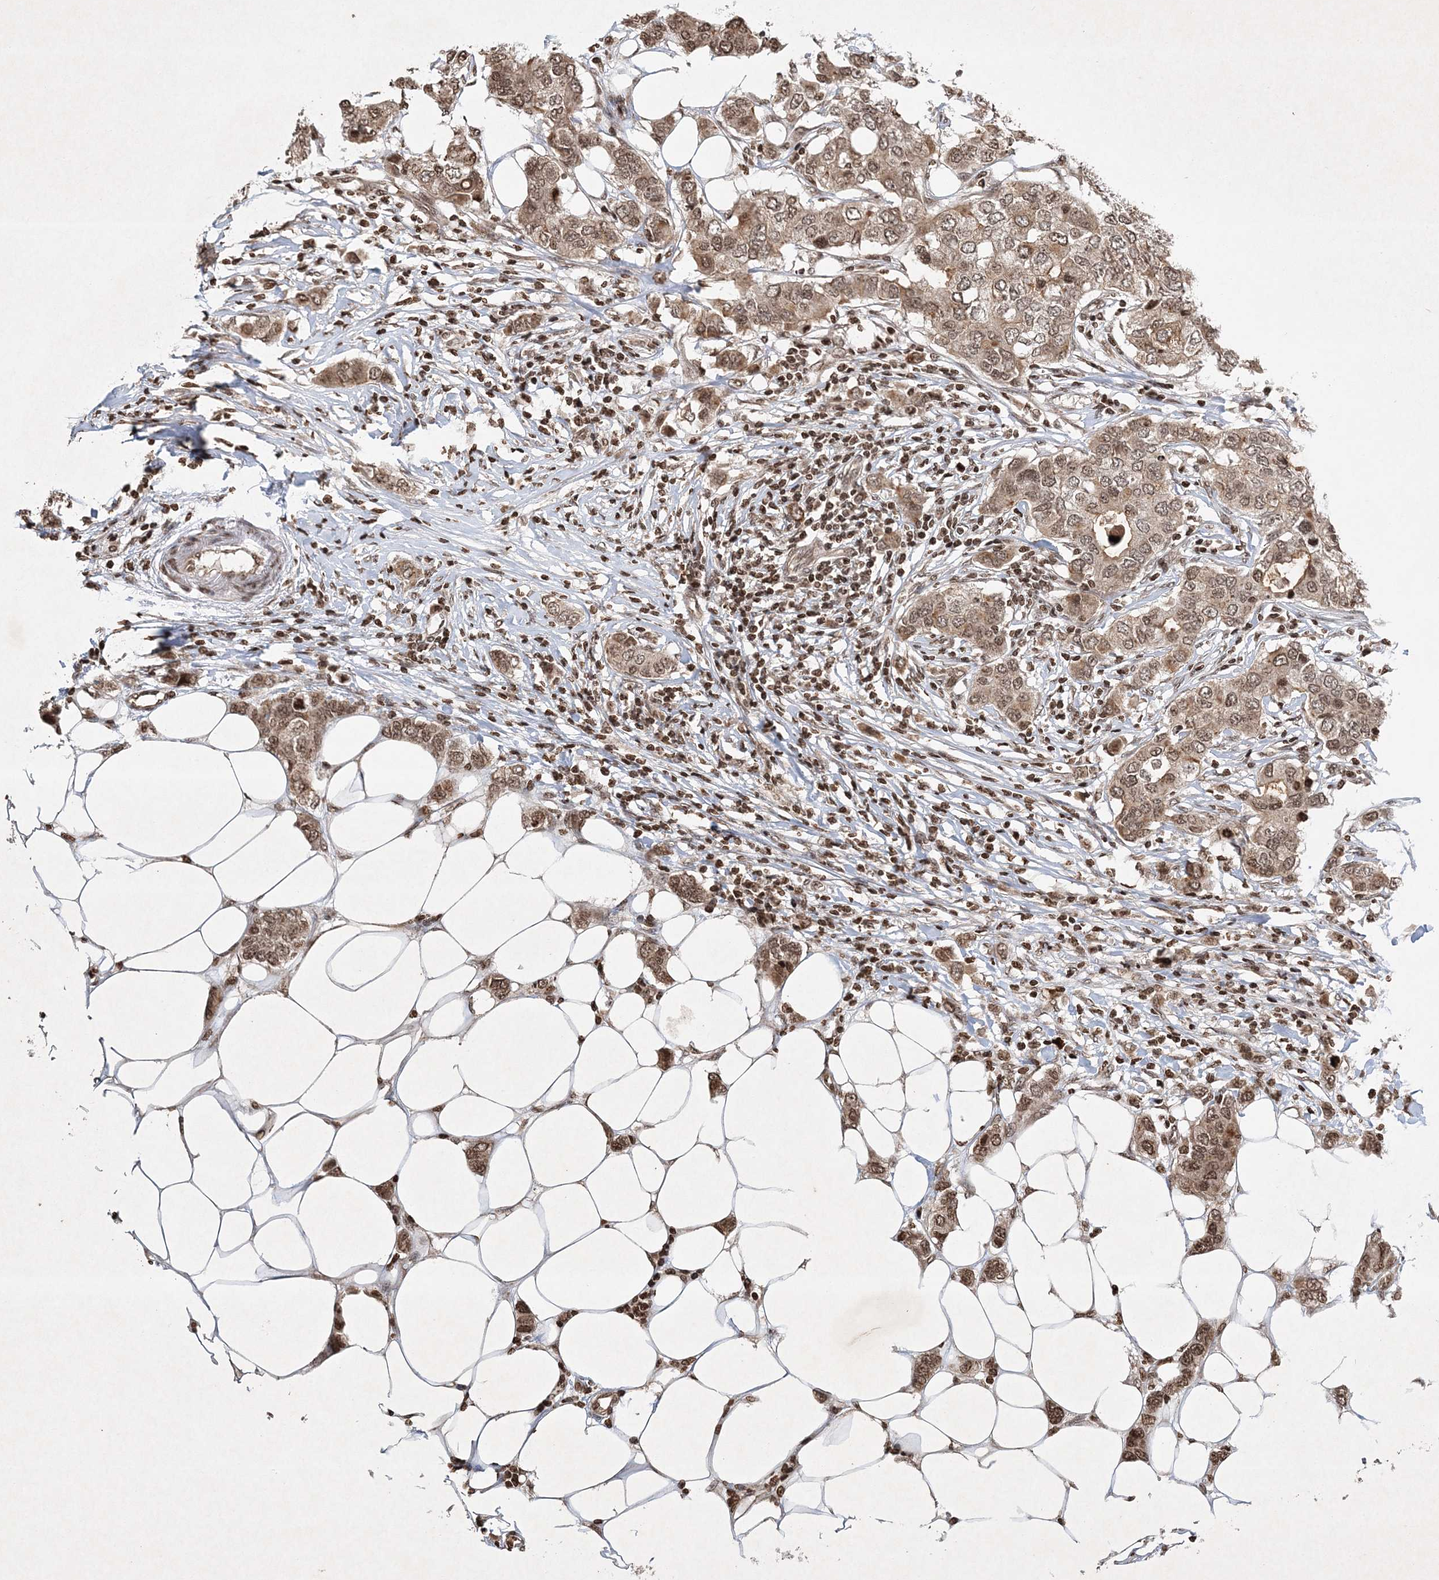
{"staining": {"intensity": "moderate", "quantity": ">75%", "location": "cytoplasmic/membranous,nuclear"}, "tissue": "breast cancer", "cell_type": "Tumor cells", "image_type": "cancer", "snomed": [{"axis": "morphology", "description": "Duct carcinoma"}, {"axis": "topography", "description": "Breast"}], "caption": "Immunohistochemistry (IHC) histopathology image of human intraductal carcinoma (breast) stained for a protein (brown), which shows medium levels of moderate cytoplasmic/membranous and nuclear staining in about >75% of tumor cells.", "gene": "NEDD9", "patient": {"sex": "female", "age": 50}}